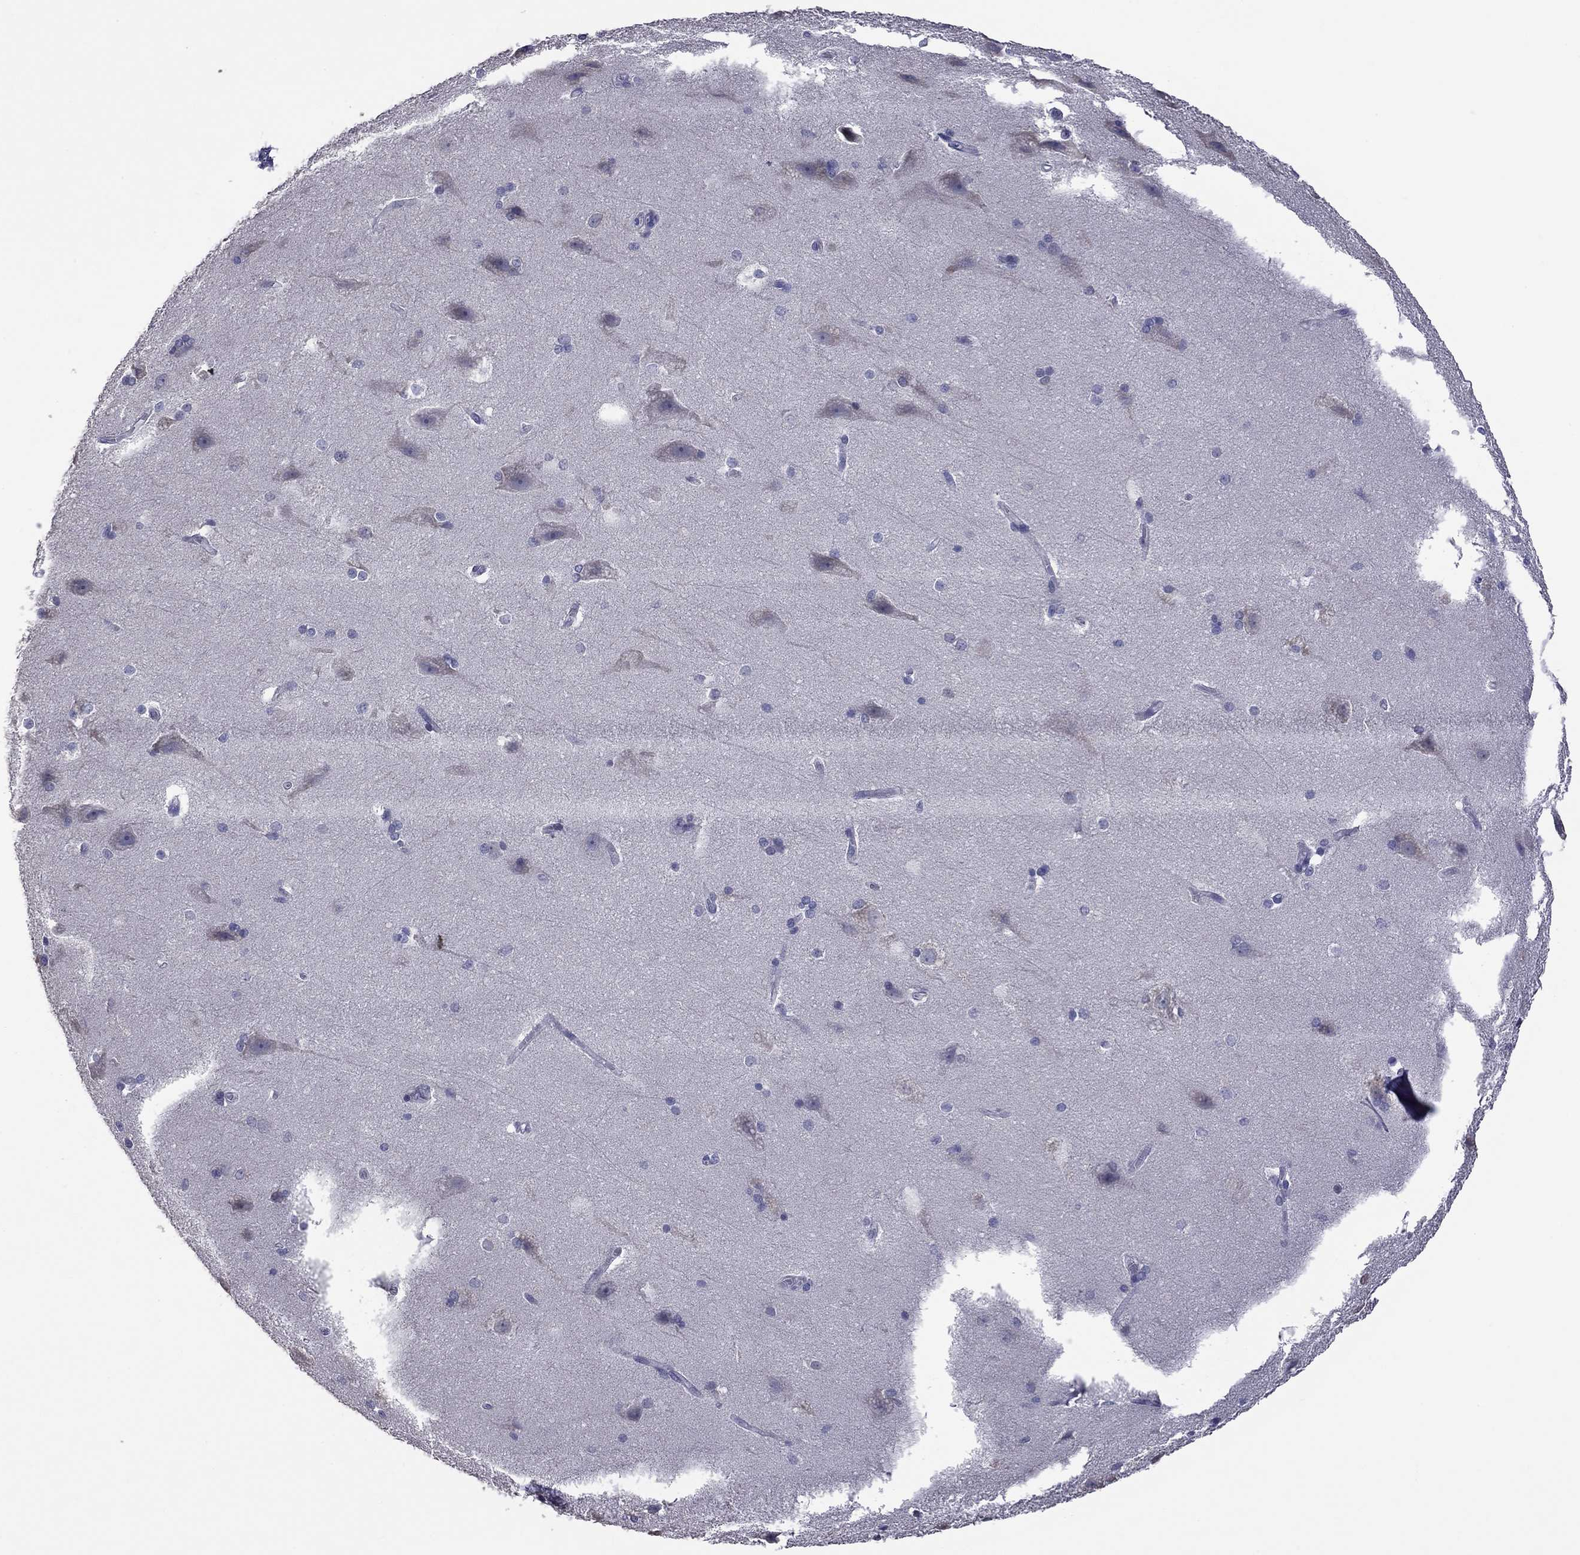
{"staining": {"intensity": "negative", "quantity": "none", "location": "none"}, "tissue": "hippocampus", "cell_type": "Glial cells", "image_type": "normal", "snomed": [{"axis": "morphology", "description": "Normal tissue, NOS"}, {"axis": "topography", "description": "Cerebral cortex"}, {"axis": "topography", "description": "Hippocampus"}], "caption": "The photomicrograph exhibits no staining of glial cells in benign hippocampus.", "gene": "HYLS1", "patient": {"sex": "female", "age": 19}}